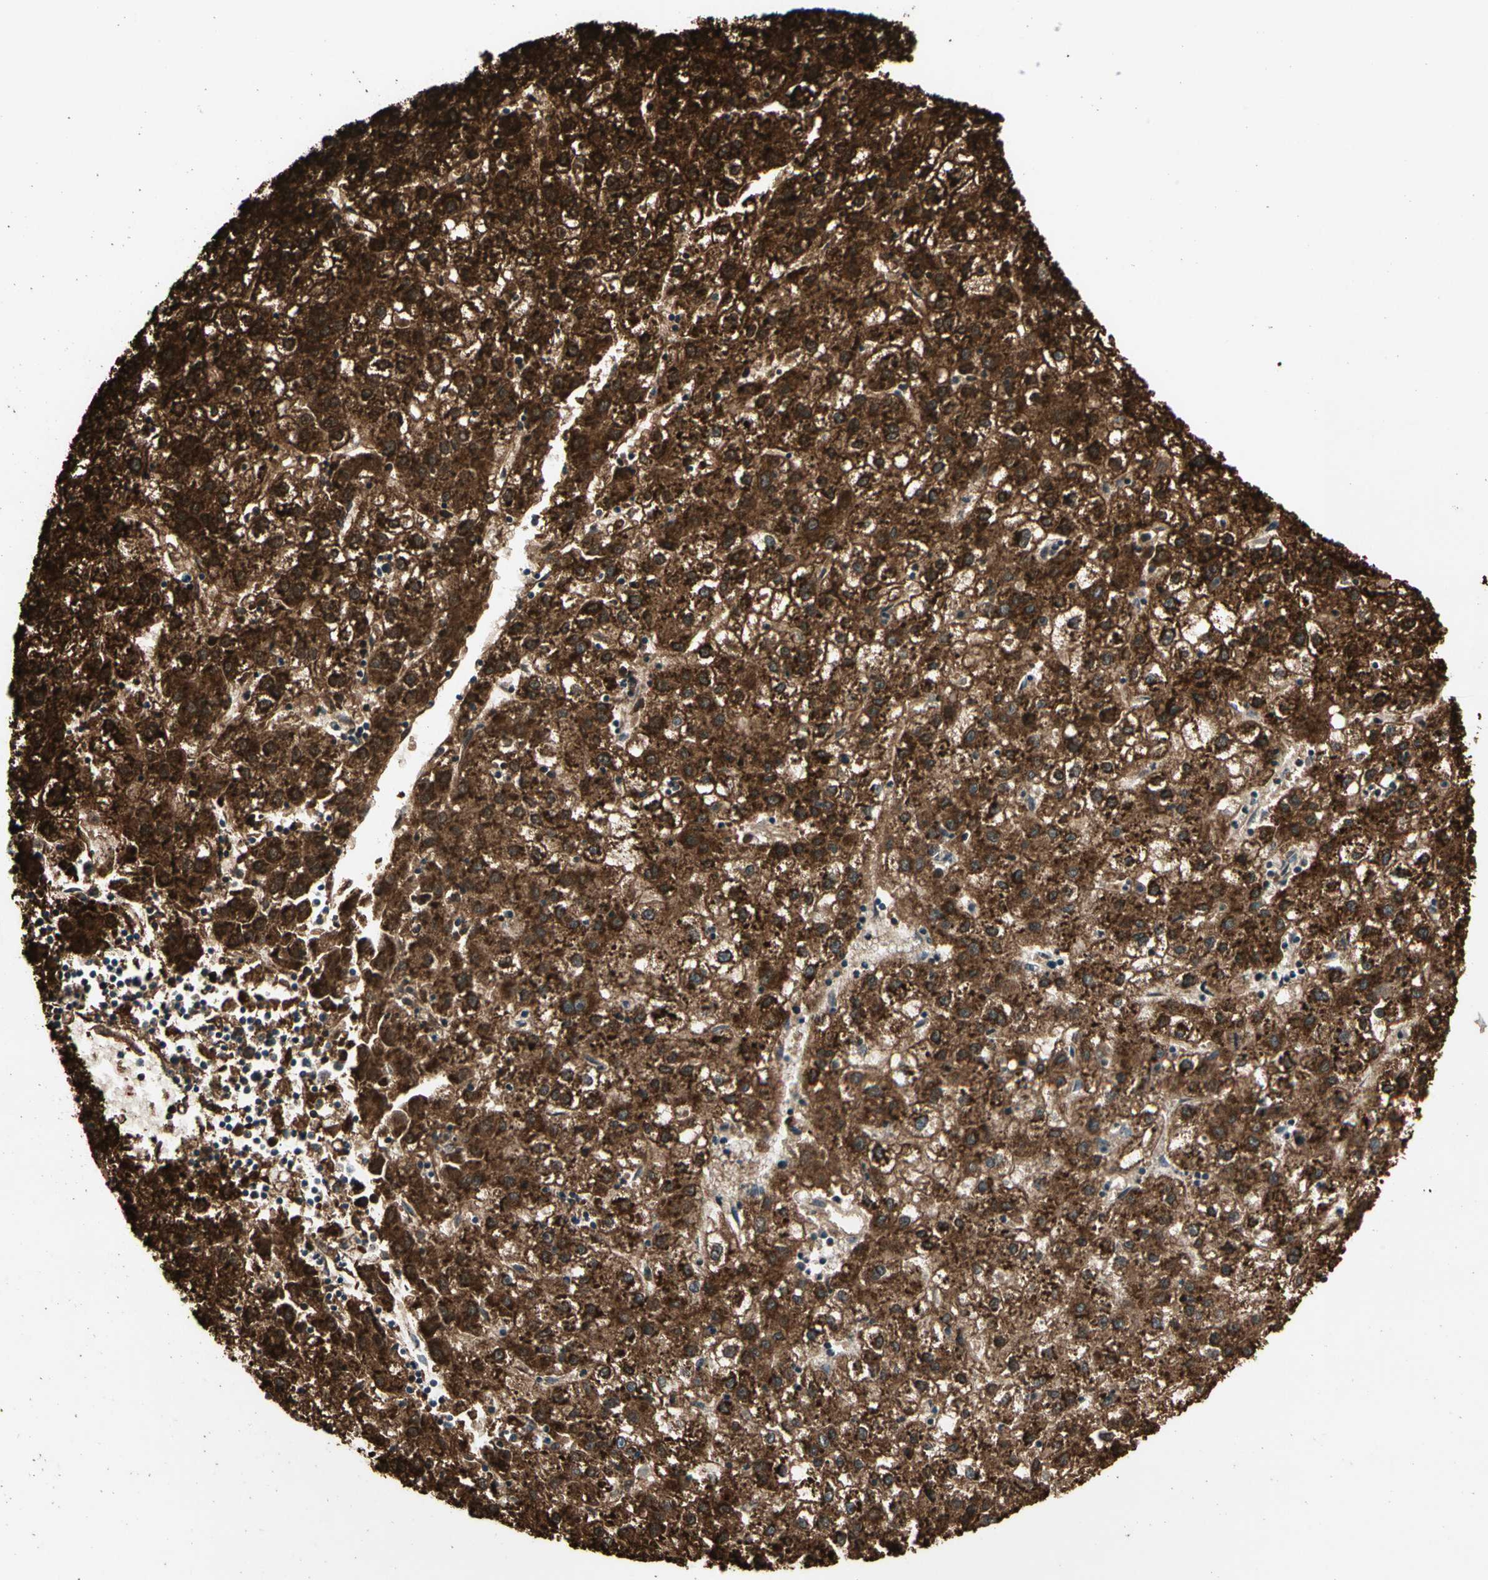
{"staining": {"intensity": "strong", "quantity": ">75%", "location": "cytoplasmic/membranous"}, "tissue": "liver cancer", "cell_type": "Tumor cells", "image_type": "cancer", "snomed": [{"axis": "morphology", "description": "Carcinoma, Hepatocellular, NOS"}, {"axis": "topography", "description": "Liver"}], "caption": "Liver hepatocellular carcinoma was stained to show a protein in brown. There is high levels of strong cytoplasmic/membranous staining in approximately >75% of tumor cells.", "gene": "GLUL", "patient": {"sex": "male", "age": 72}}